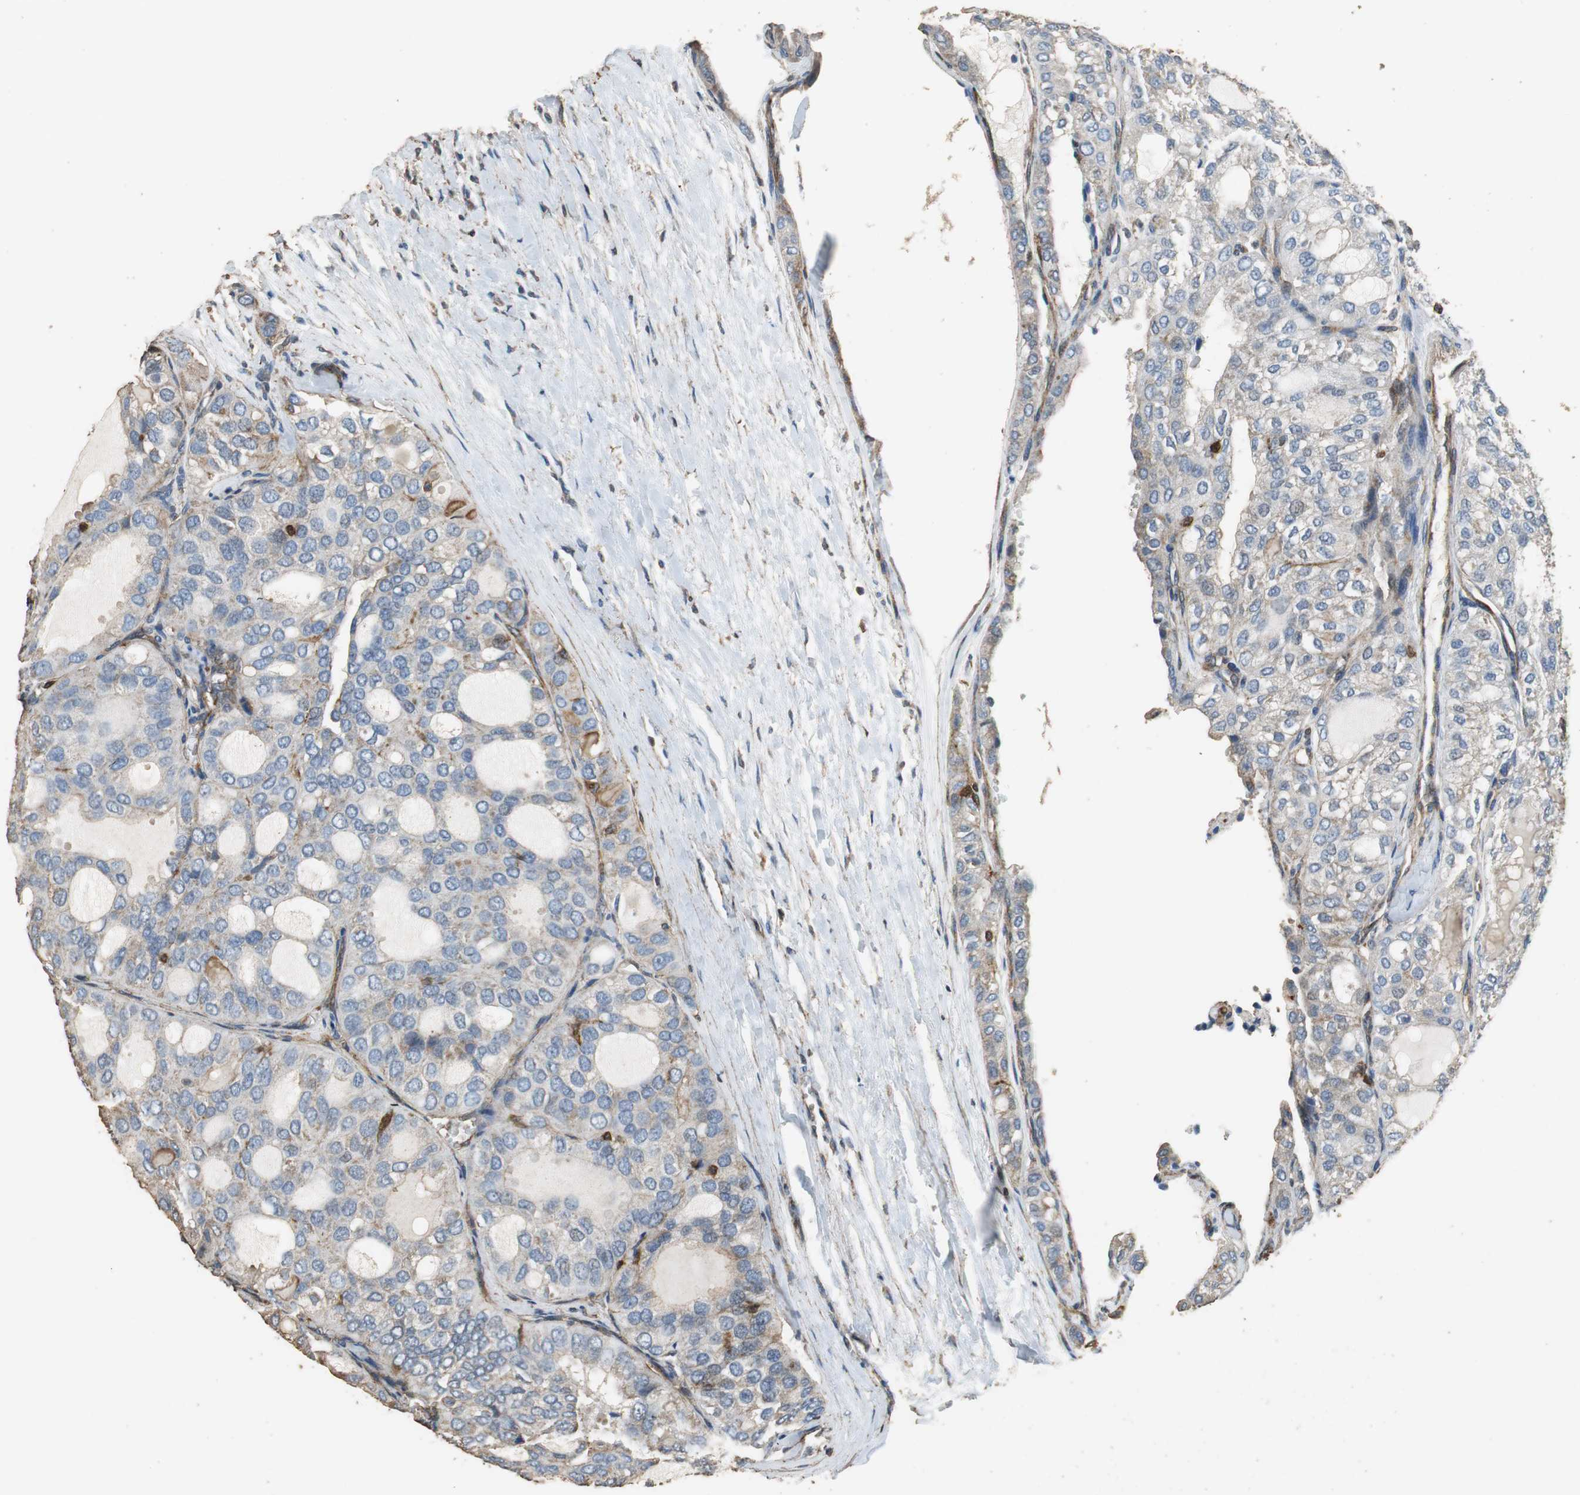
{"staining": {"intensity": "moderate", "quantity": "<25%", "location": "cytoplasmic/membranous"}, "tissue": "thyroid cancer", "cell_type": "Tumor cells", "image_type": "cancer", "snomed": [{"axis": "morphology", "description": "Follicular adenoma carcinoma, NOS"}, {"axis": "topography", "description": "Thyroid gland"}], "caption": "Immunohistochemical staining of follicular adenoma carcinoma (thyroid) displays low levels of moderate cytoplasmic/membranous positivity in approximately <25% of tumor cells.", "gene": "PRKRA", "patient": {"sex": "male", "age": 75}}